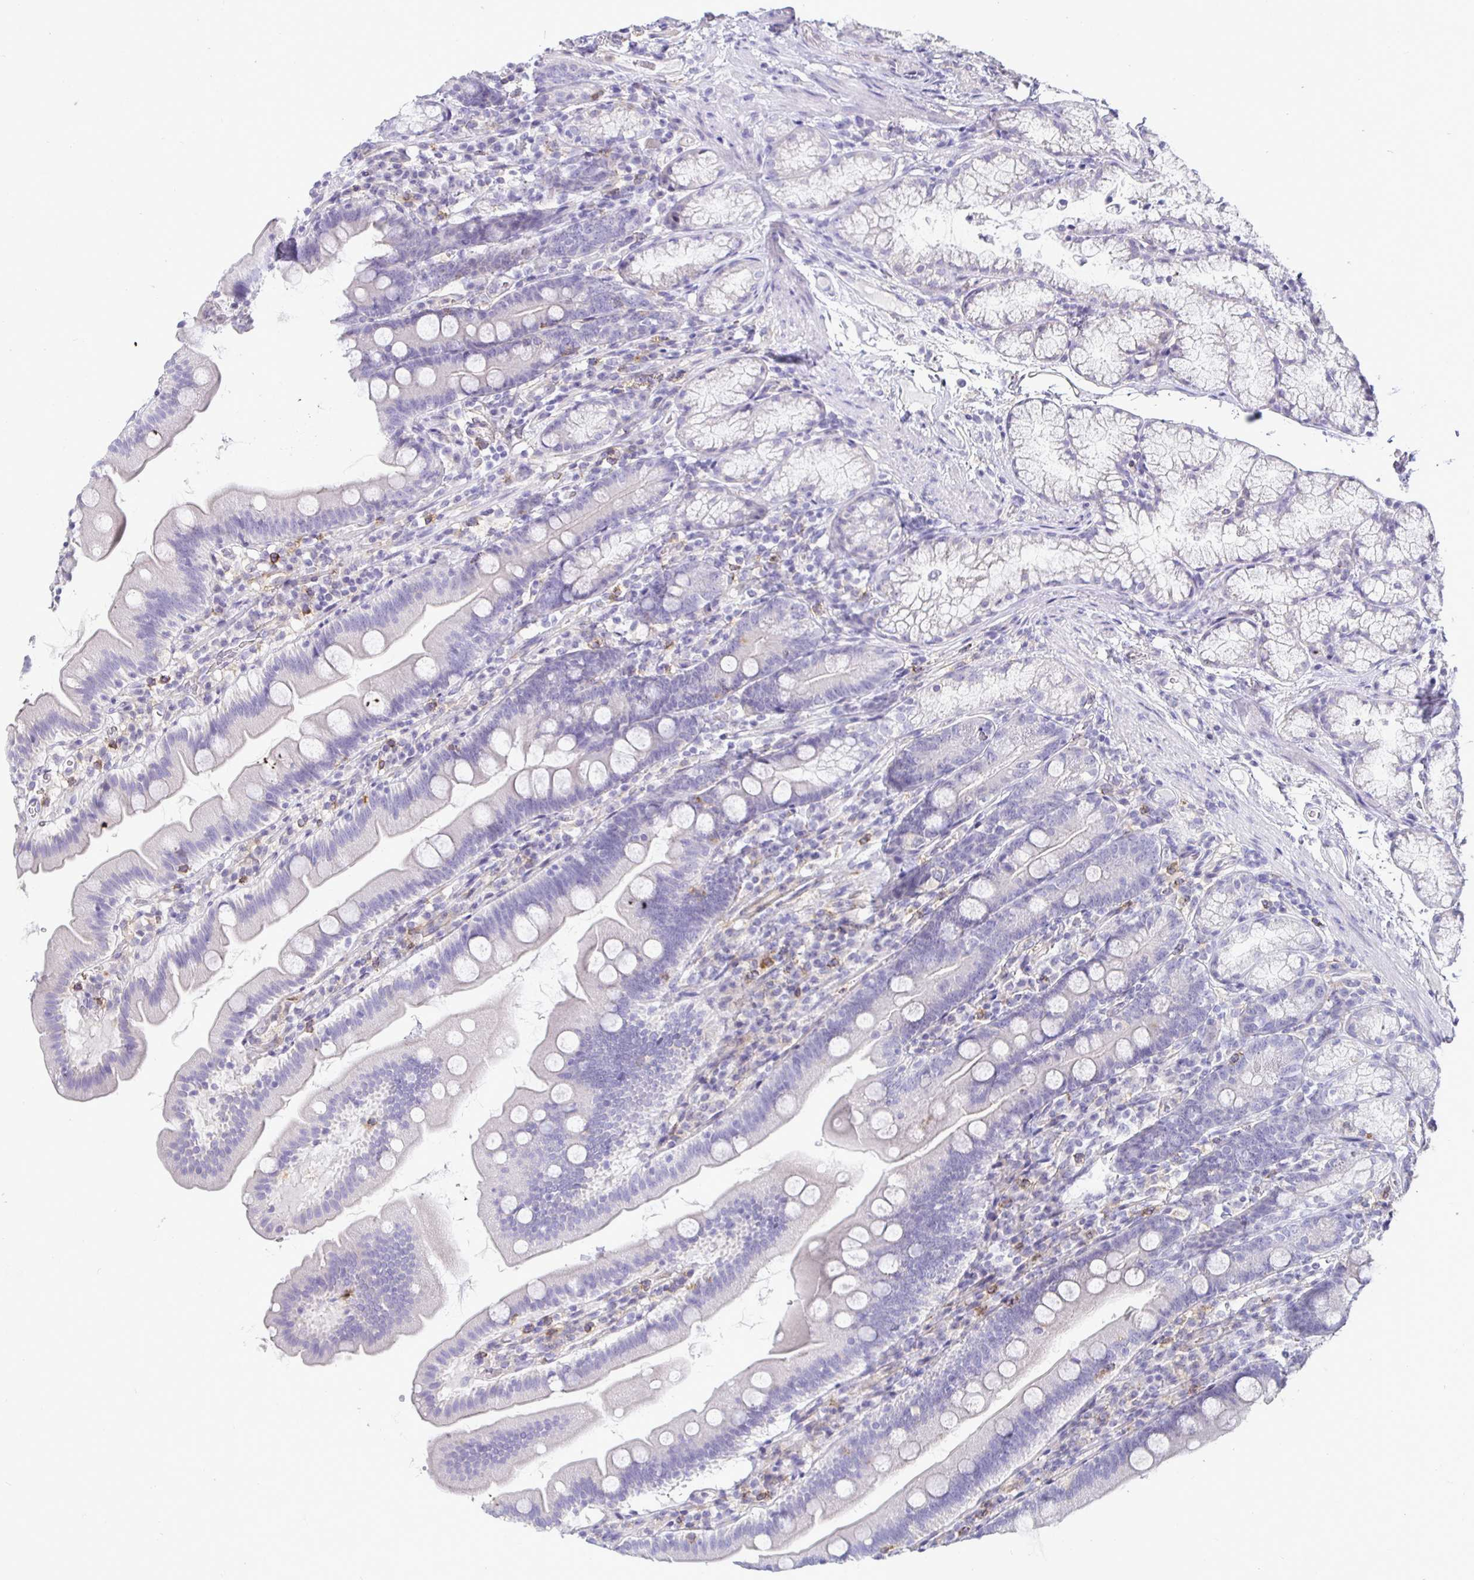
{"staining": {"intensity": "negative", "quantity": "none", "location": "none"}, "tissue": "duodenum", "cell_type": "Glandular cells", "image_type": "normal", "snomed": [{"axis": "morphology", "description": "Normal tissue, NOS"}, {"axis": "topography", "description": "Duodenum"}], "caption": "IHC photomicrograph of benign duodenum: duodenum stained with DAB exhibits no significant protein staining in glandular cells. Nuclei are stained in blue.", "gene": "SIRPA", "patient": {"sex": "female", "age": 67}}